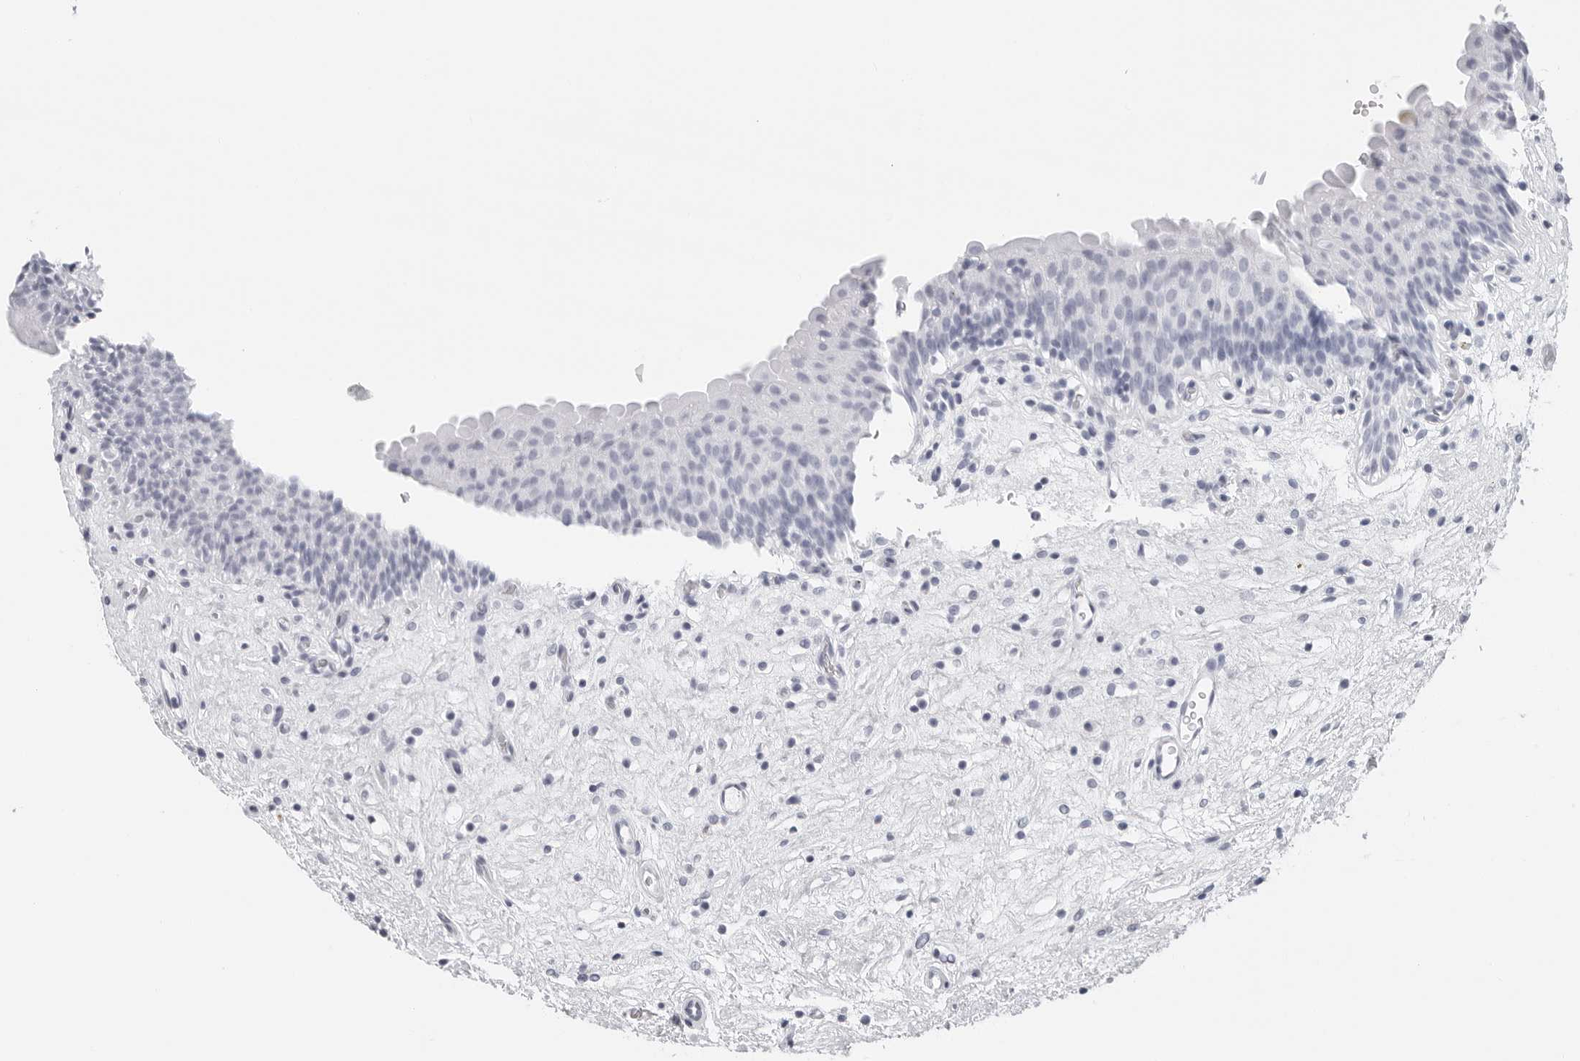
{"staining": {"intensity": "negative", "quantity": "none", "location": "none"}, "tissue": "urinary bladder", "cell_type": "Urothelial cells", "image_type": "normal", "snomed": [{"axis": "morphology", "description": "Normal tissue, NOS"}, {"axis": "topography", "description": "Urinary bladder"}], "caption": "The IHC histopathology image has no significant staining in urothelial cells of urinary bladder. Brightfield microscopy of immunohistochemistry (IHC) stained with DAB (3,3'-diaminobenzidine) (brown) and hematoxylin (blue), captured at high magnification.", "gene": "CST1", "patient": {"sex": "male", "age": 83}}